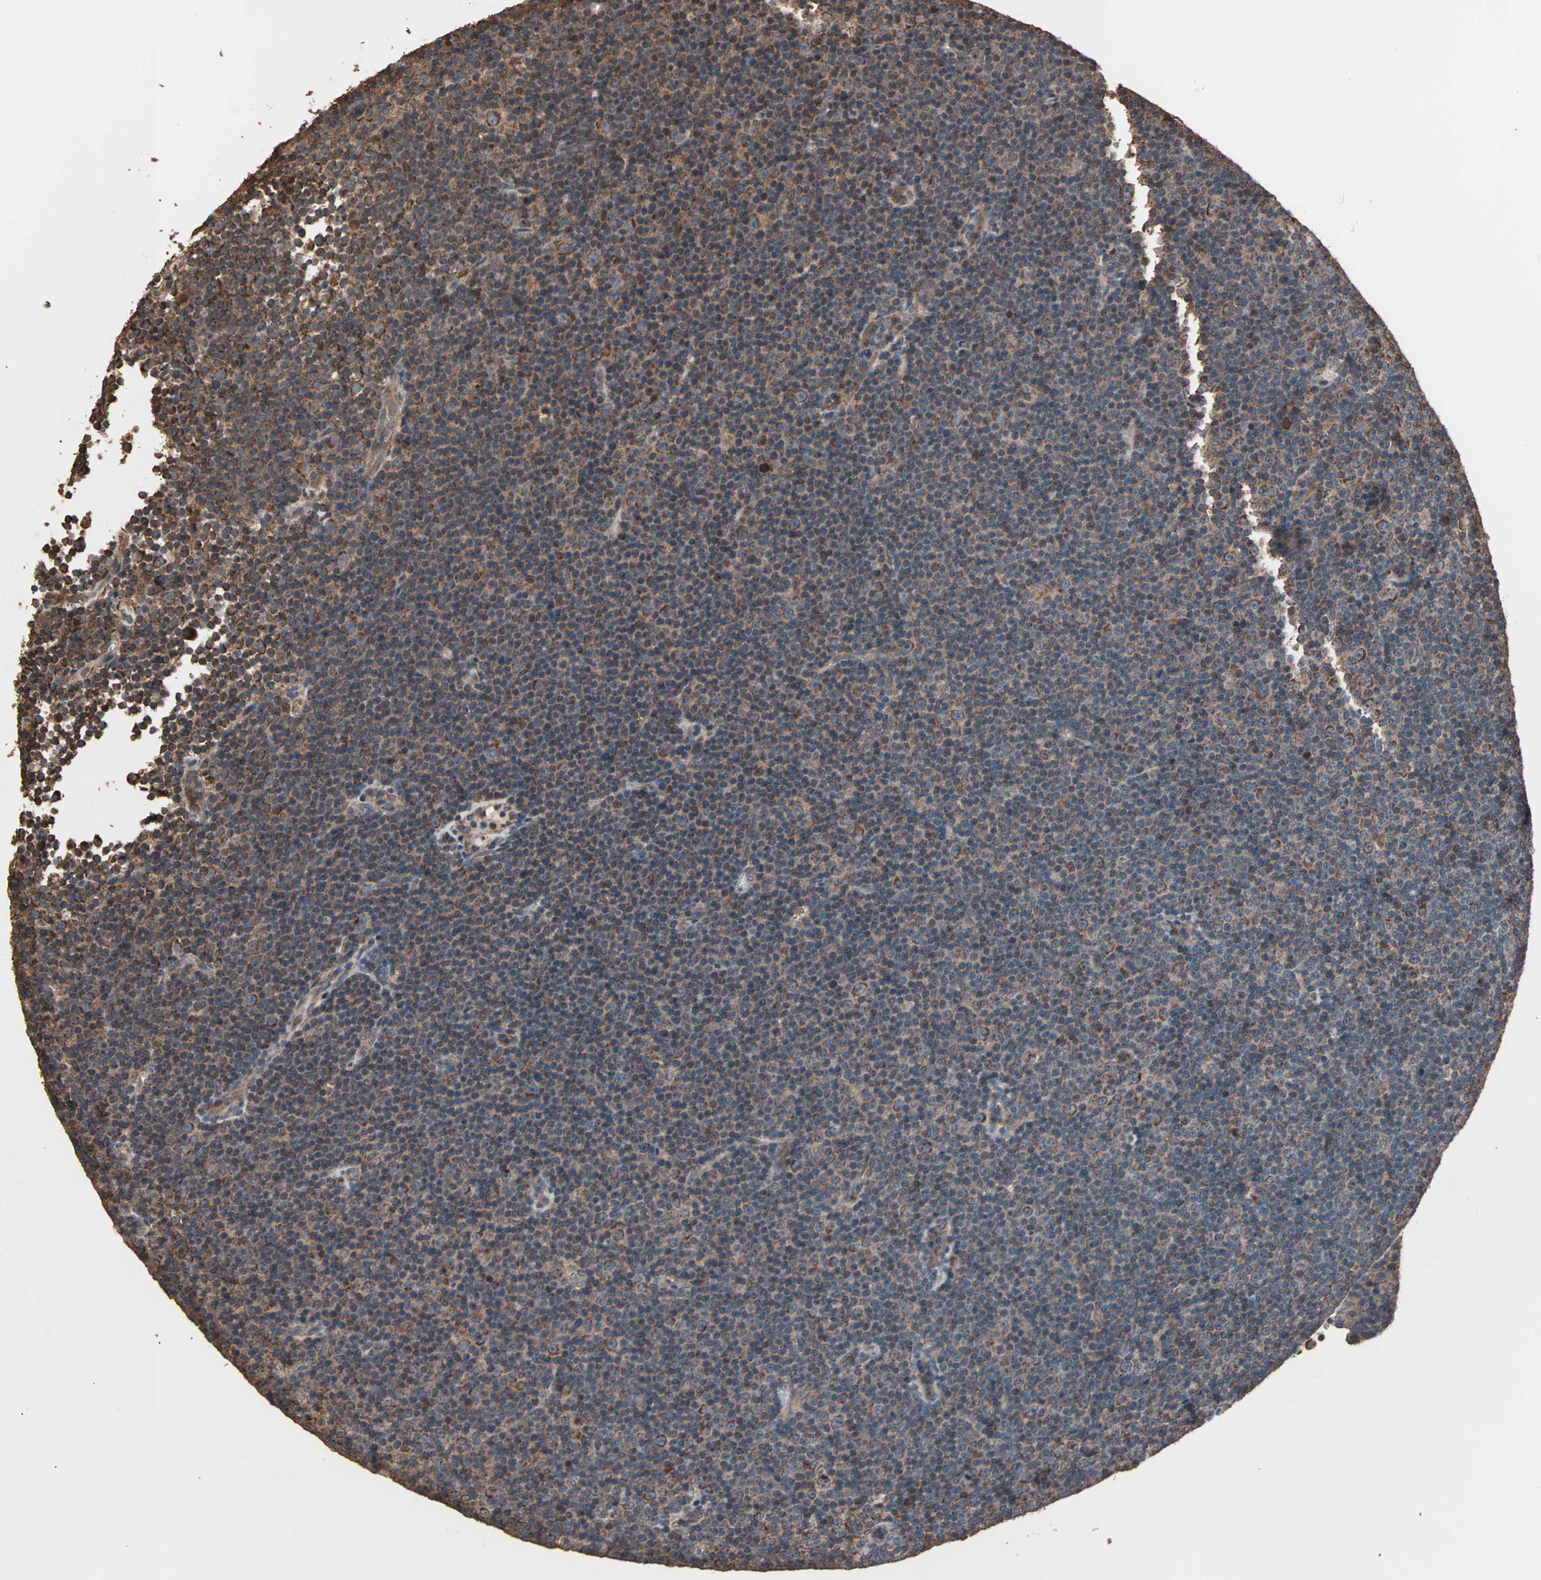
{"staining": {"intensity": "strong", "quantity": "25%-75%", "location": "cytoplasmic/membranous"}, "tissue": "lymphoma", "cell_type": "Tumor cells", "image_type": "cancer", "snomed": [{"axis": "morphology", "description": "Malignant lymphoma, non-Hodgkin's type, Low grade"}, {"axis": "topography", "description": "Lymph node"}], "caption": "Protein staining of lymphoma tissue shows strong cytoplasmic/membranous expression in approximately 25%-75% of tumor cells. (DAB (3,3'-diaminobenzidine) IHC with brightfield microscopy, high magnification).", "gene": "MRPL2", "patient": {"sex": "female", "age": 67}}